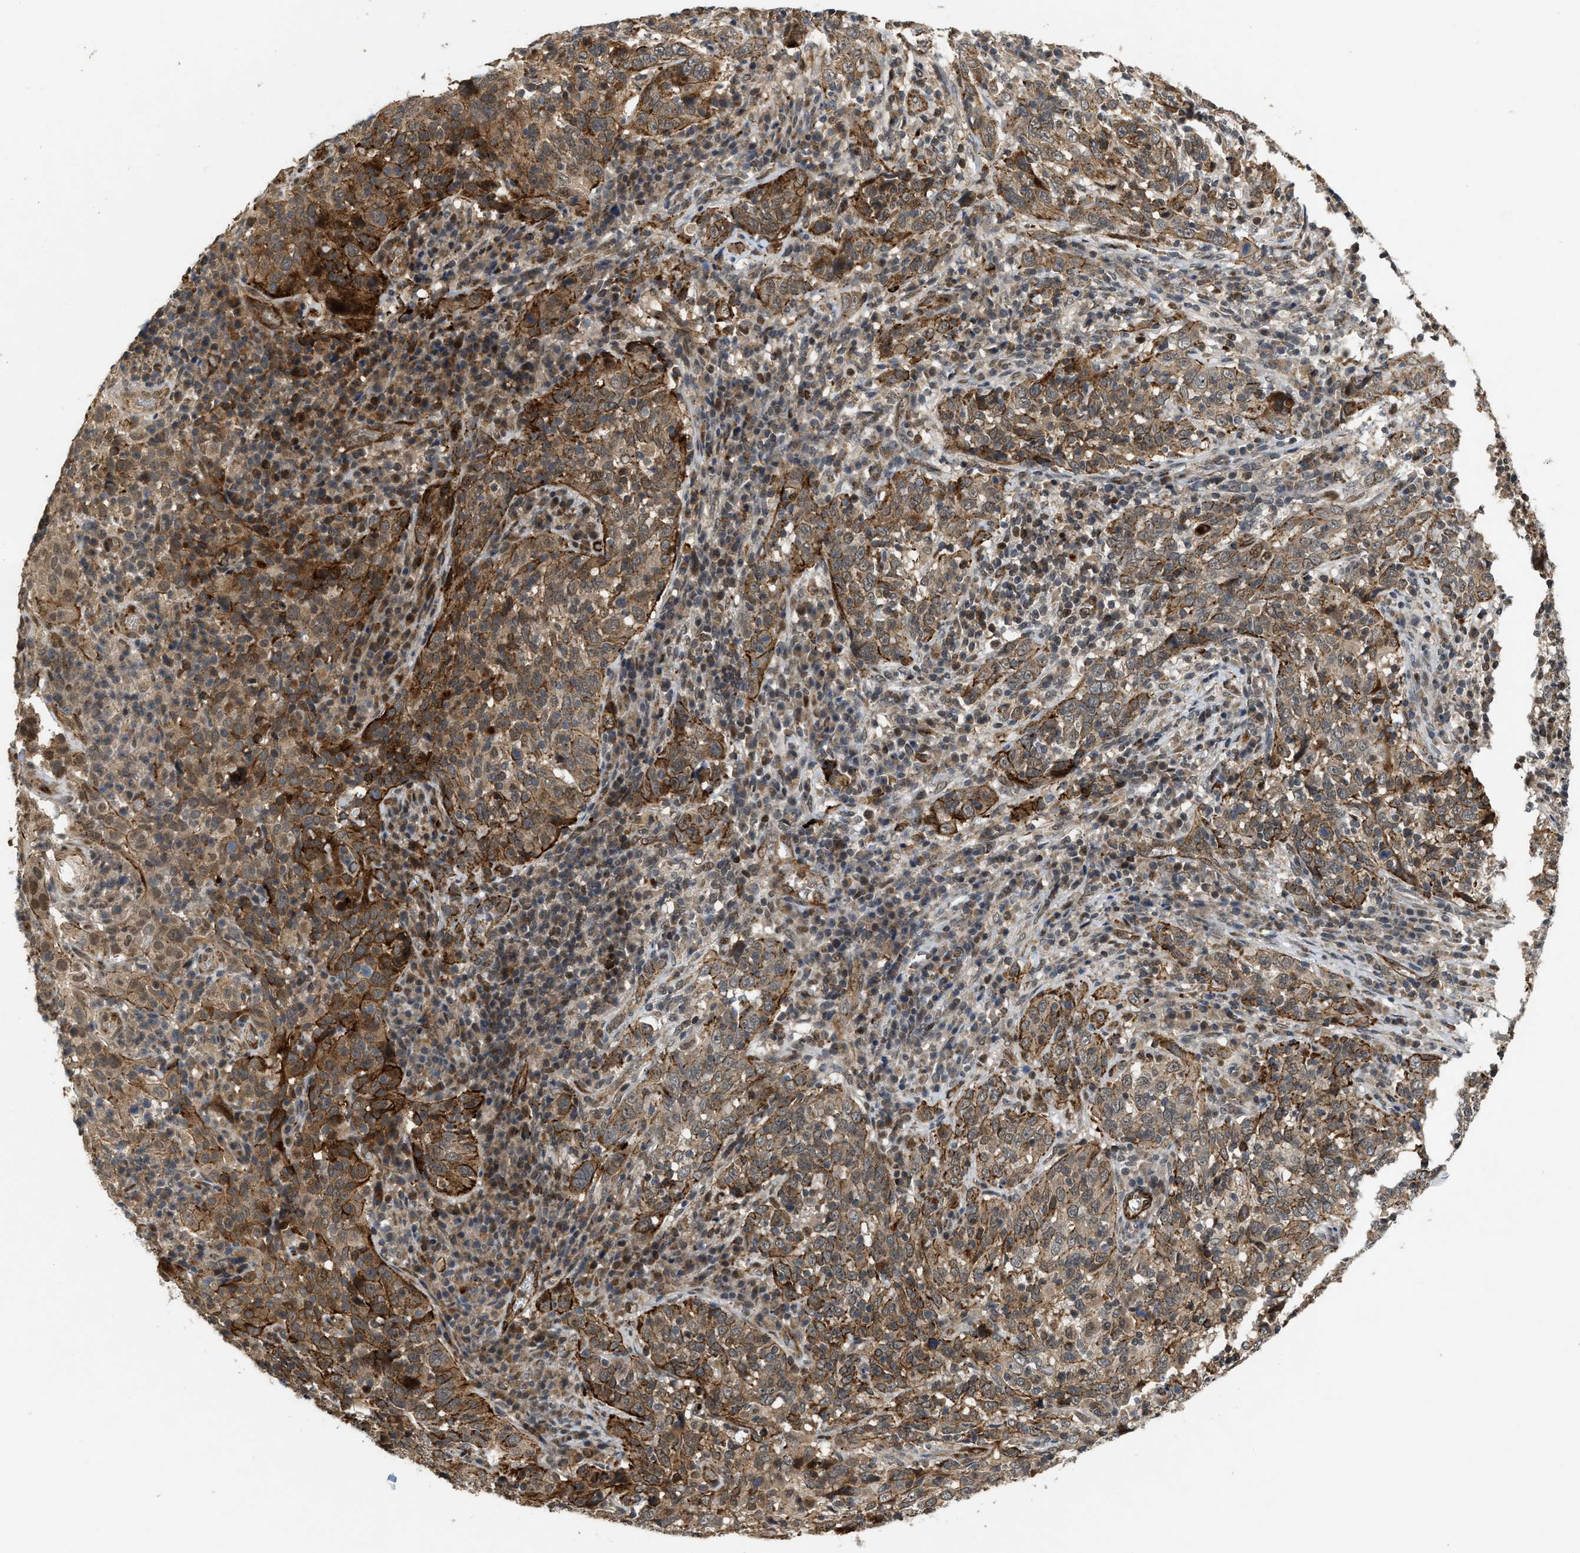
{"staining": {"intensity": "strong", "quantity": ">75%", "location": "cytoplasmic/membranous"}, "tissue": "cervical cancer", "cell_type": "Tumor cells", "image_type": "cancer", "snomed": [{"axis": "morphology", "description": "Squamous cell carcinoma, NOS"}, {"axis": "topography", "description": "Cervix"}], "caption": "Strong cytoplasmic/membranous protein staining is seen in about >75% of tumor cells in cervical cancer (squamous cell carcinoma).", "gene": "DPF2", "patient": {"sex": "female", "age": 46}}